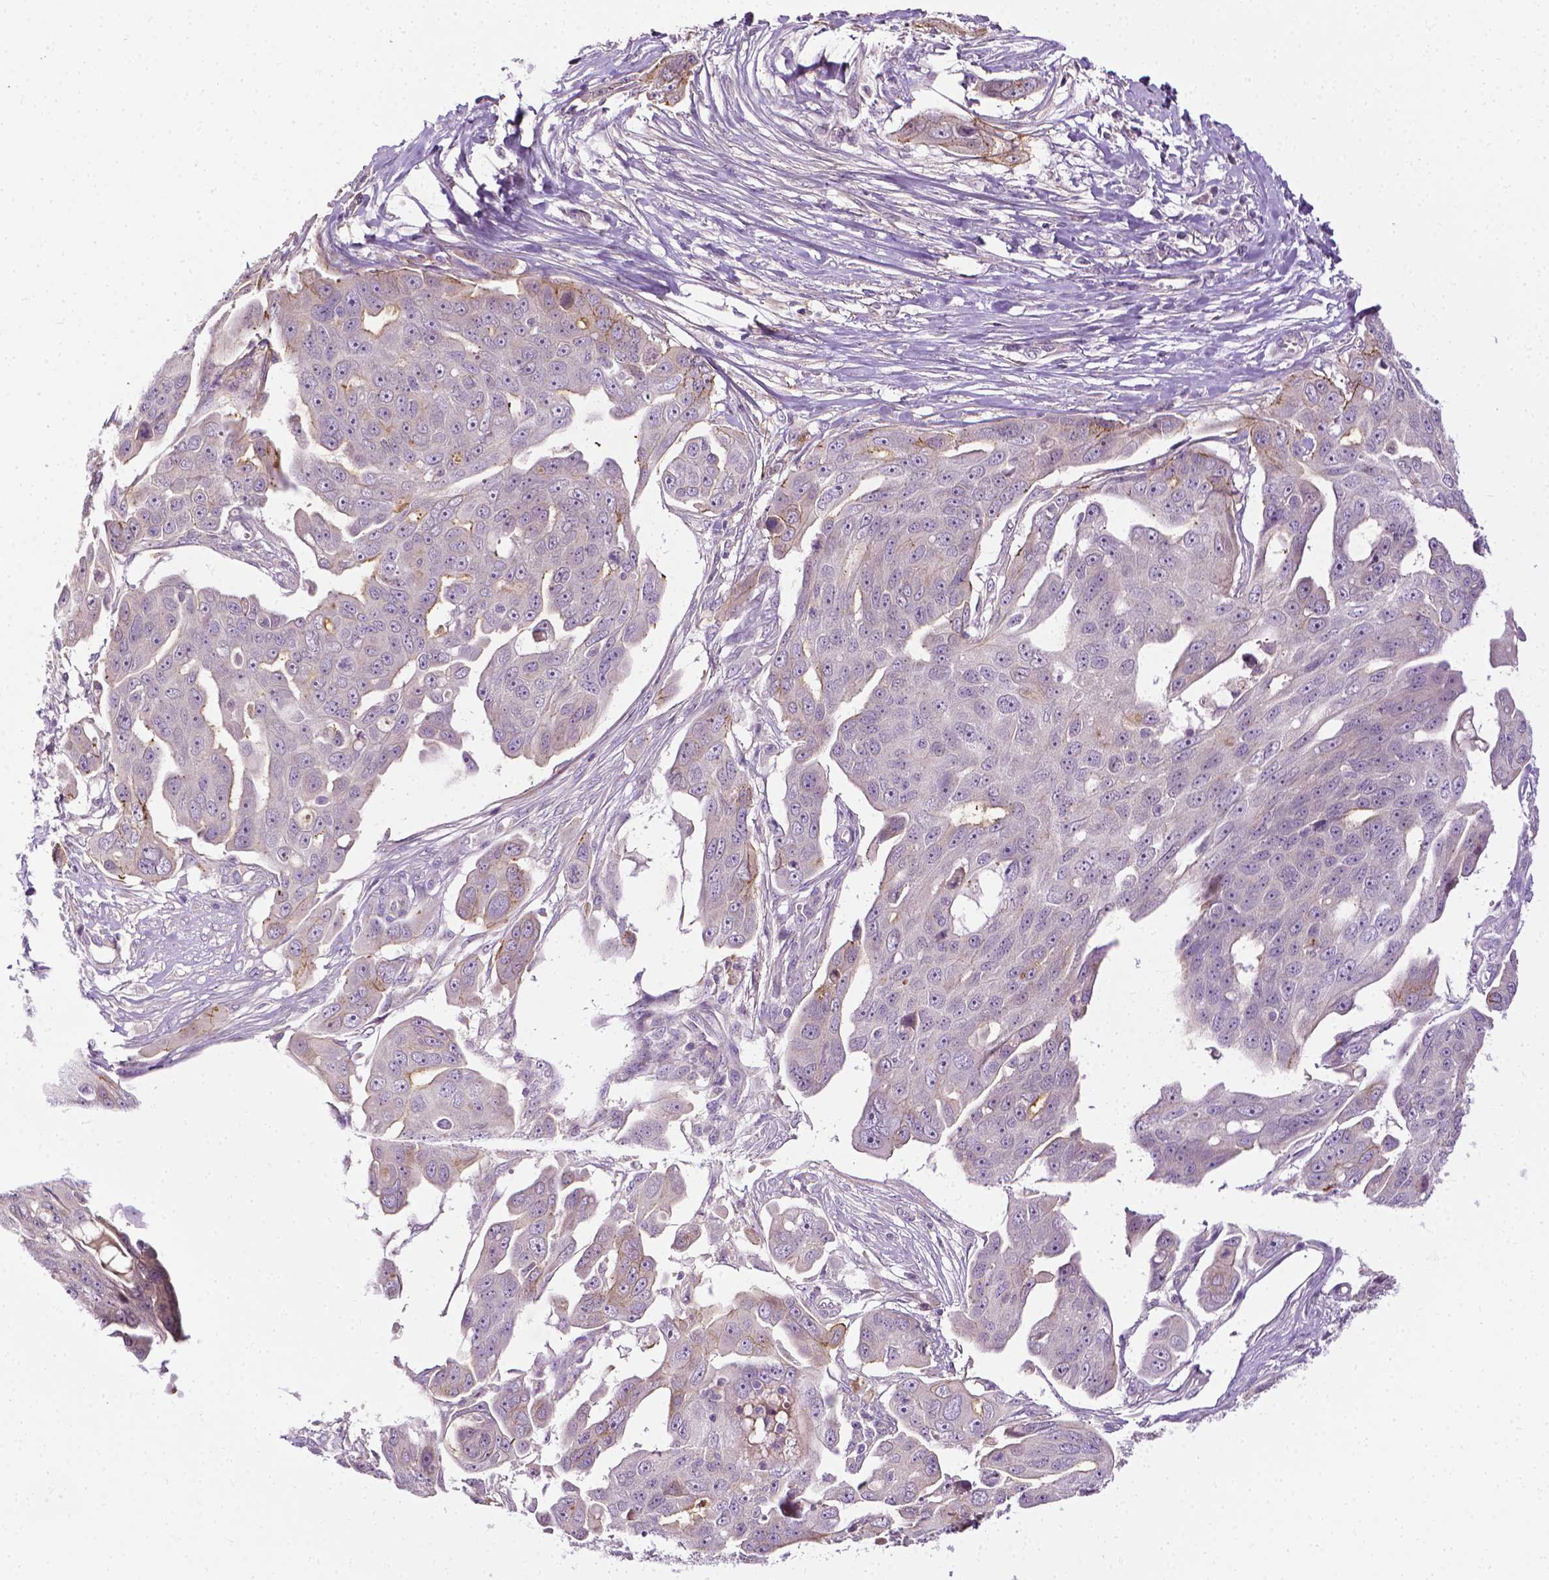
{"staining": {"intensity": "weak", "quantity": "<25%", "location": "cytoplasmic/membranous"}, "tissue": "ovarian cancer", "cell_type": "Tumor cells", "image_type": "cancer", "snomed": [{"axis": "morphology", "description": "Carcinoma, endometroid"}, {"axis": "topography", "description": "Ovary"}], "caption": "Tumor cells are negative for brown protein staining in endometroid carcinoma (ovarian).", "gene": "MCOLN3", "patient": {"sex": "female", "age": 70}}